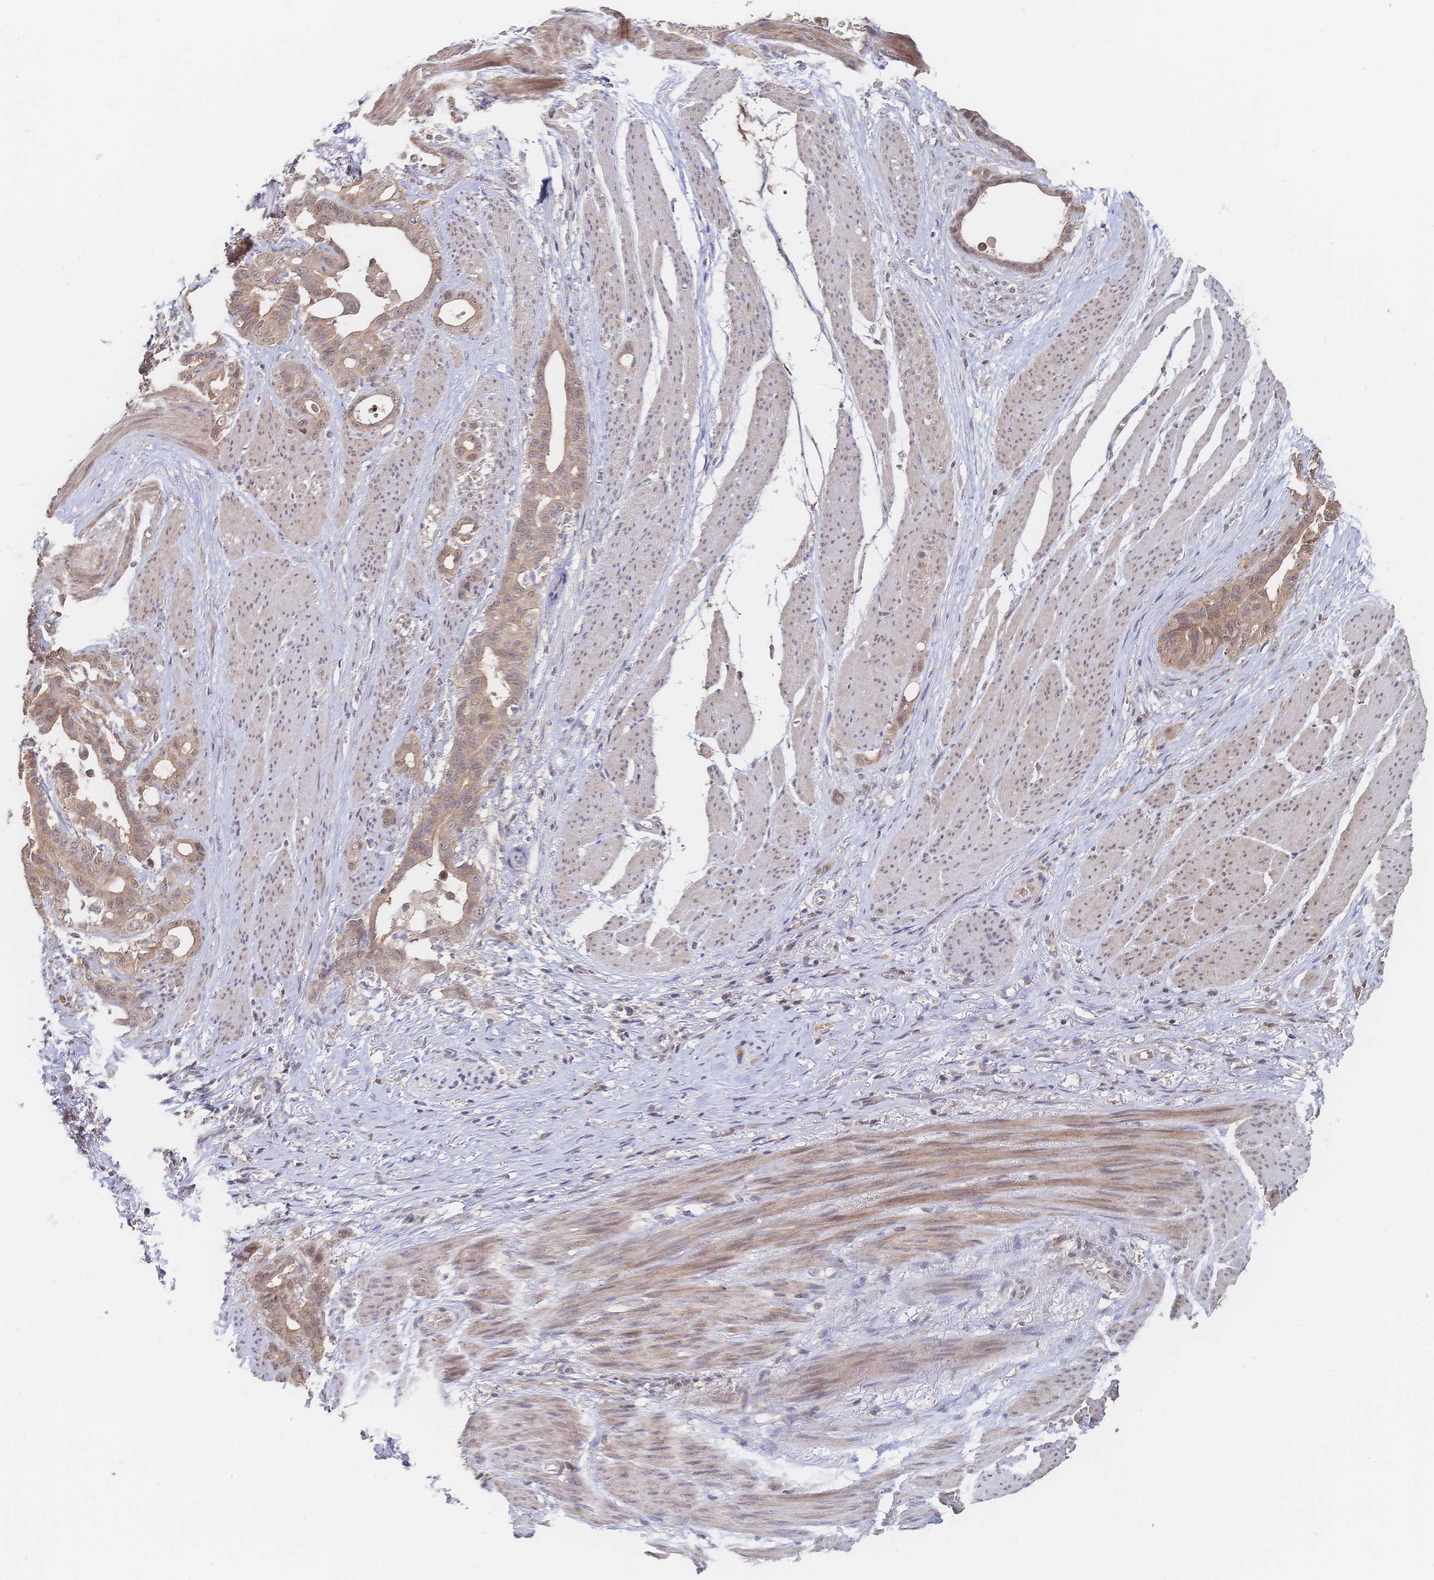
{"staining": {"intensity": "weak", "quantity": ">75%", "location": "cytoplasmic/membranous"}, "tissue": "stomach cancer", "cell_type": "Tumor cells", "image_type": "cancer", "snomed": [{"axis": "morphology", "description": "Normal tissue, NOS"}, {"axis": "morphology", "description": "Adenocarcinoma, NOS"}, {"axis": "topography", "description": "Esophagus"}, {"axis": "topography", "description": "Stomach, upper"}], "caption": "Immunohistochemistry (IHC) photomicrograph of neoplastic tissue: human adenocarcinoma (stomach) stained using IHC reveals low levels of weak protein expression localized specifically in the cytoplasmic/membranous of tumor cells, appearing as a cytoplasmic/membranous brown color.", "gene": "LRP5", "patient": {"sex": "male", "age": 62}}